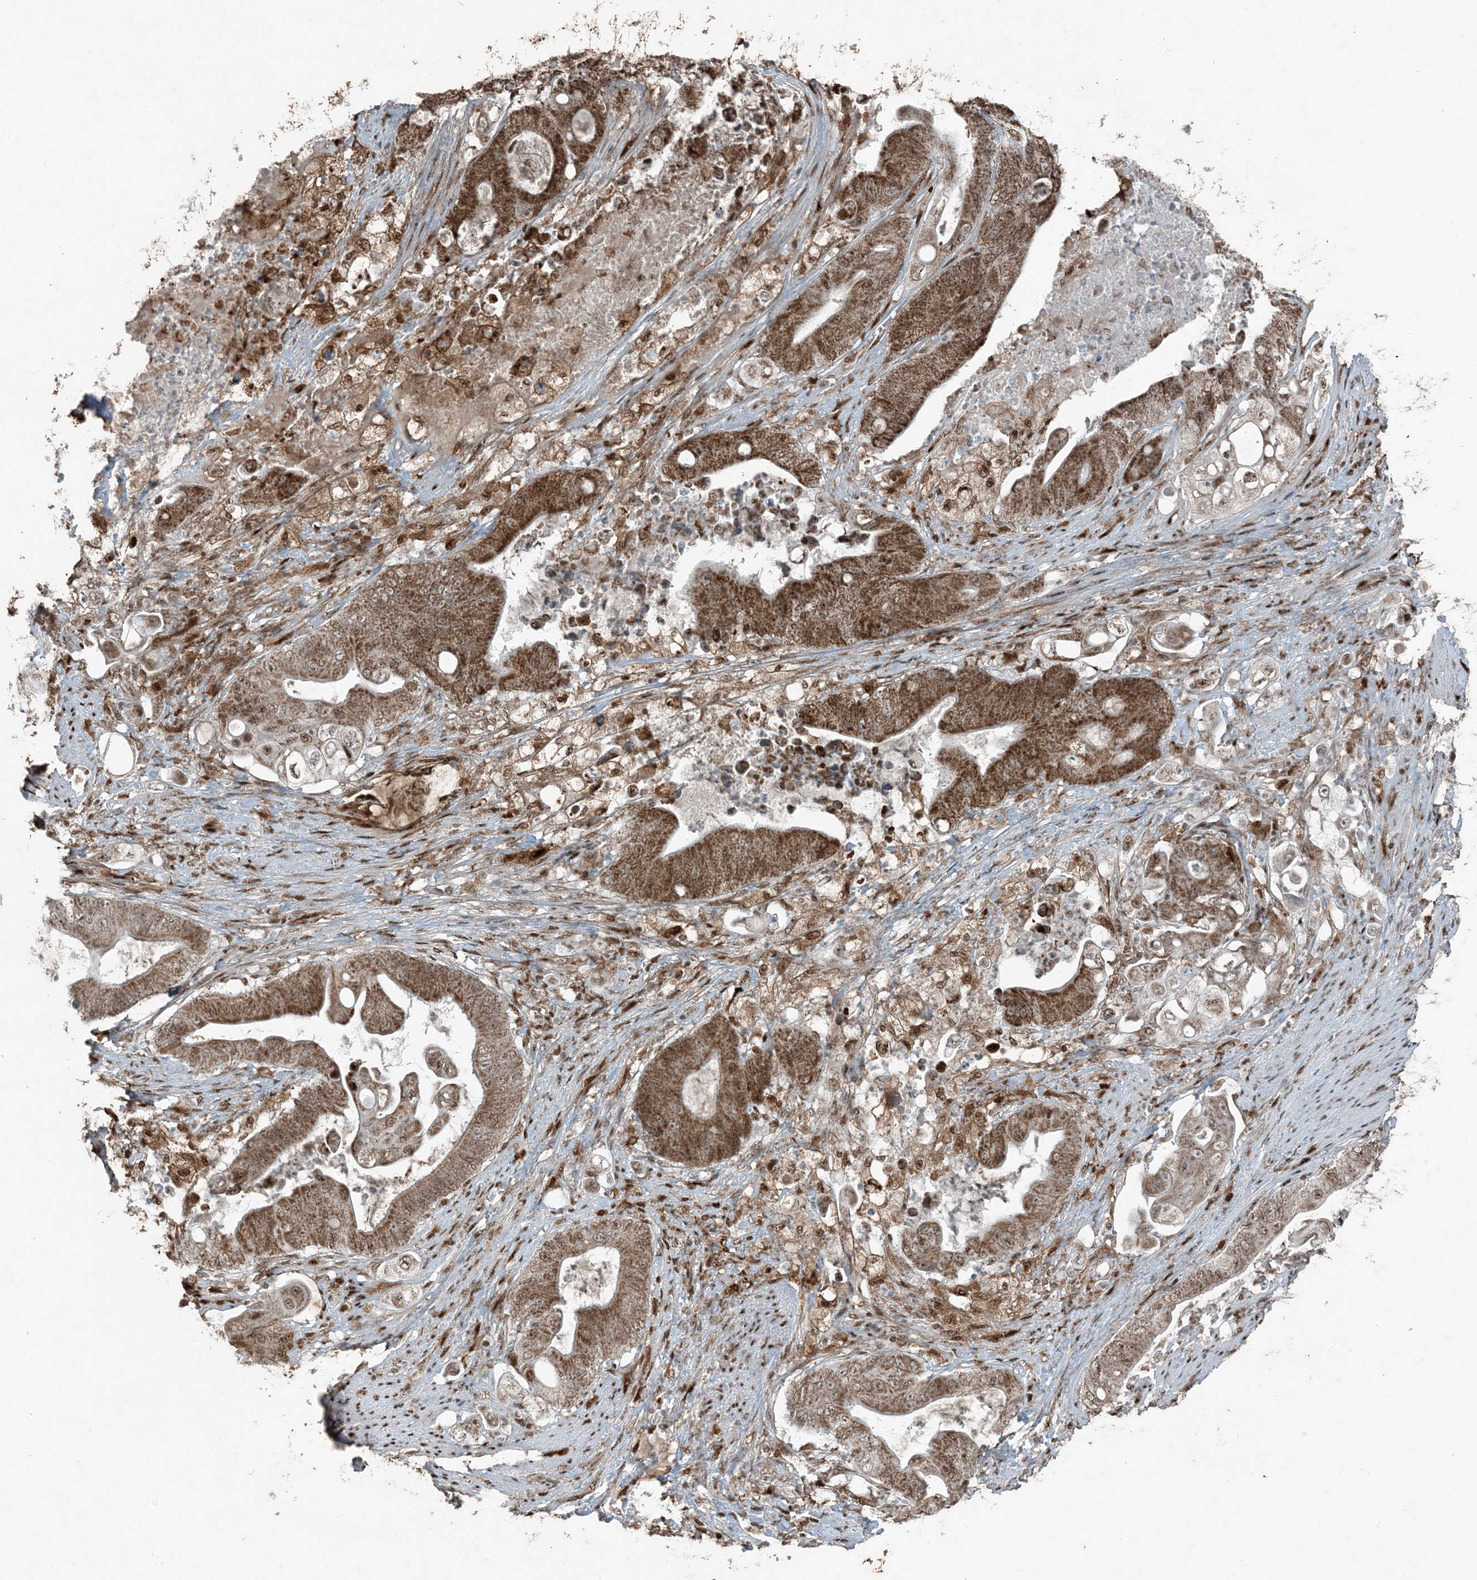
{"staining": {"intensity": "moderate", "quantity": ">75%", "location": "cytoplasmic/membranous,nuclear"}, "tissue": "stomach cancer", "cell_type": "Tumor cells", "image_type": "cancer", "snomed": [{"axis": "morphology", "description": "Adenocarcinoma, NOS"}, {"axis": "topography", "description": "Stomach"}], "caption": "Stomach cancer (adenocarcinoma) stained for a protein (brown) reveals moderate cytoplasmic/membranous and nuclear positive expression in about >75% of tumor cells.", "gene": "TADA2B", "patient": {"sex": "female", "age": 73}}